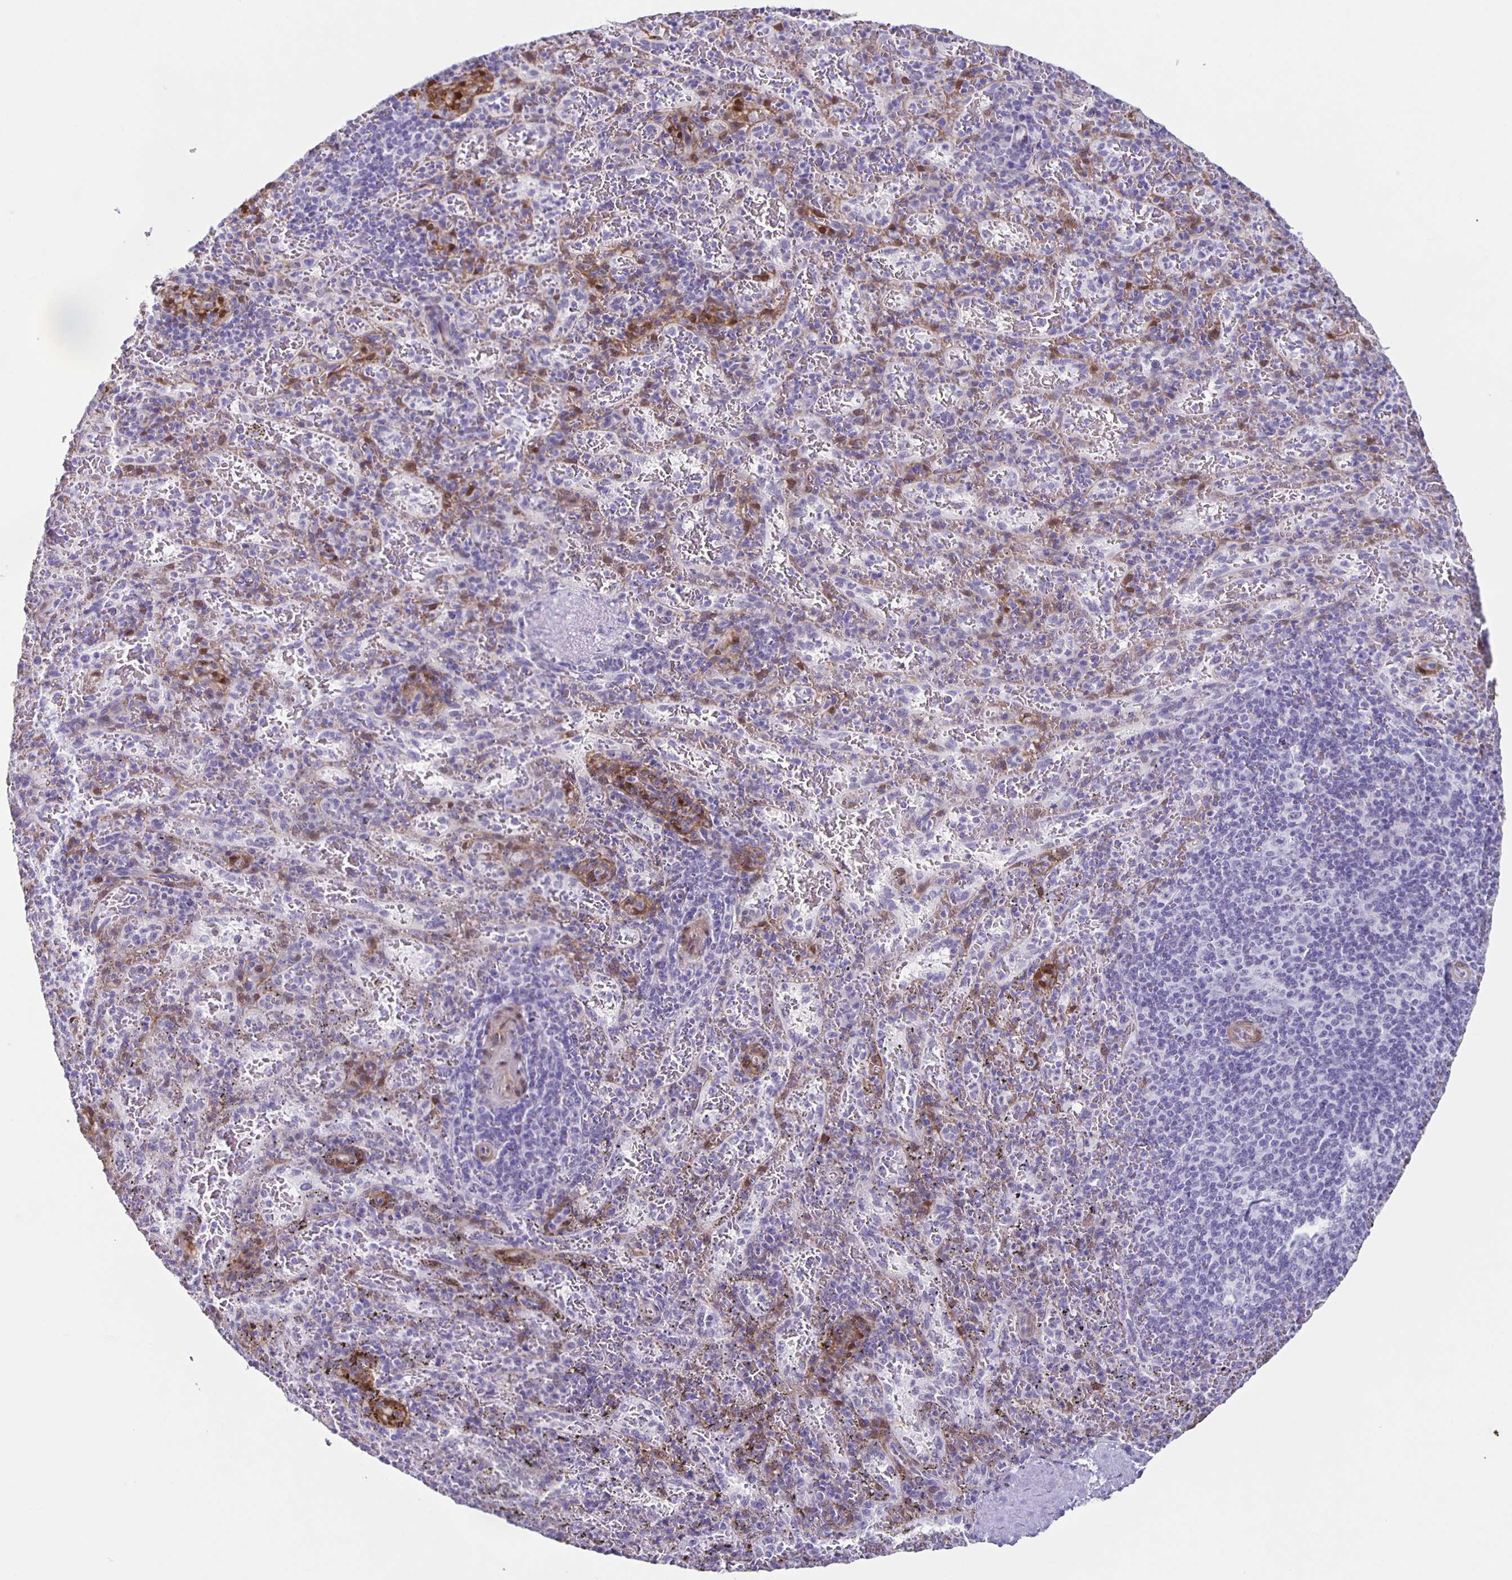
{"staining": {"intensity": "negative", "quantity": "none", "location": "none"}, "tissue": "spleen", "cell_type": "Cells in red pulp", "image_type": "normal", "snomed": [{"axis": "morphology", "description": "Normal tissue, NOS"}, {"axis": "topography", "description": "Spleen"}], "caption": "An immunohistochemistry (IHC) histopathology image of normal spleen is shown. There is no staining in cells in red pulp of spleen. (Brightfield microscopy of DAB IHC at high magnification).", "gene": "TPPP", "patient": {"sex": "male", "age": 57}}